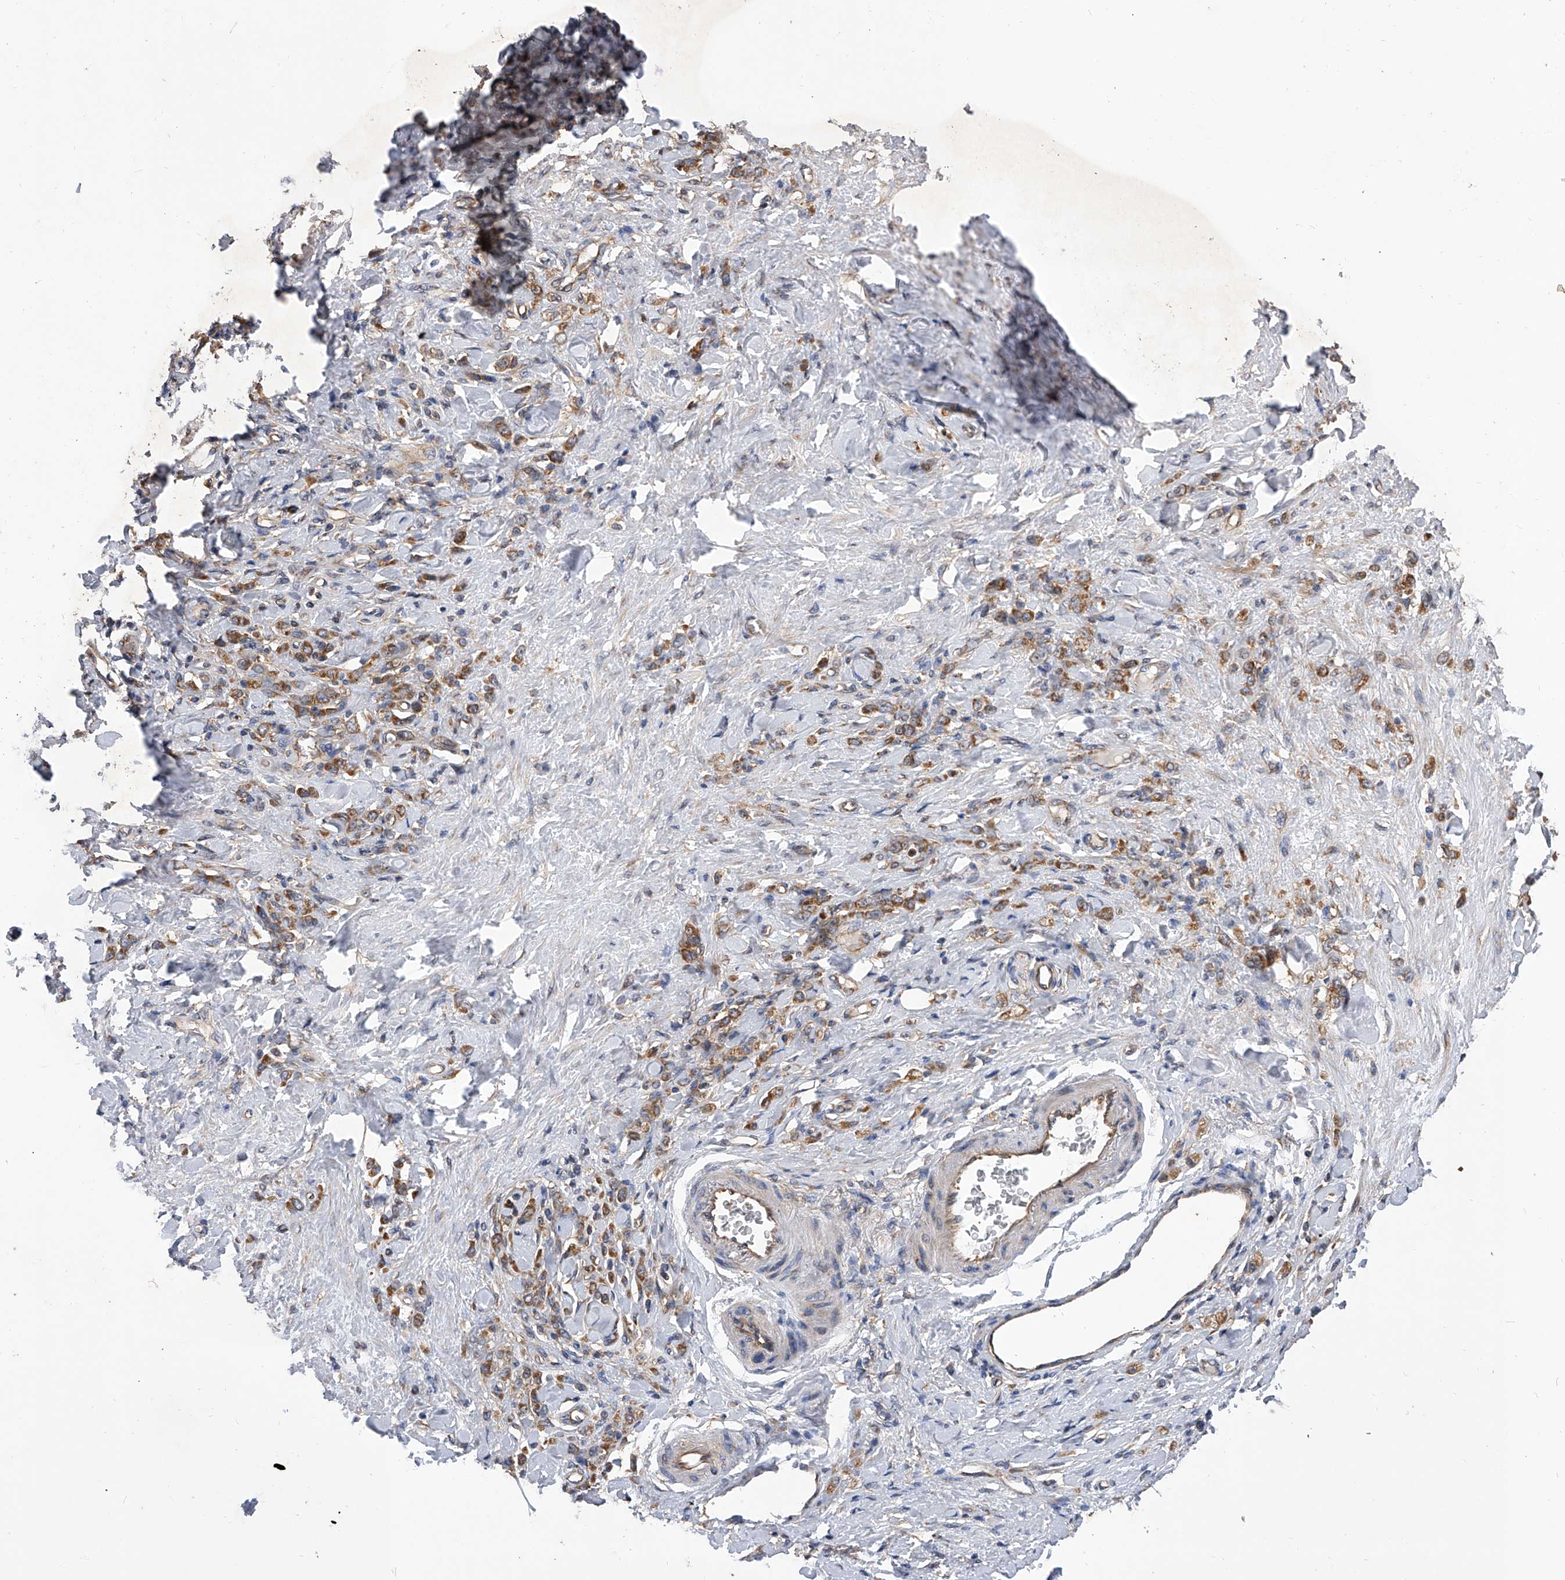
{"staining": {"intensity": "moderate", "quantity": ">75%", "location": "cytoplasmic/membranous"}, "tissue": "stomach cancer", "cell_type": "Tumor cells", "image_type": "cancer", "snomed": [{"axis": "morphology", "description": "Normal tissue, NOS"}, {"axis": "morphology", "description": "Adenocarcinoma, NOS"}, {"axis": "topography", "description": "Stomach"}], "caption": "Approximately >75% of tumor cells in stomach cancer display moderate cytoplasmic/membranous protein expression as visualized by brown immunohistochemical staining.", "gene": "CFAP410", "patient": {"sex": "male", "age": 82}}